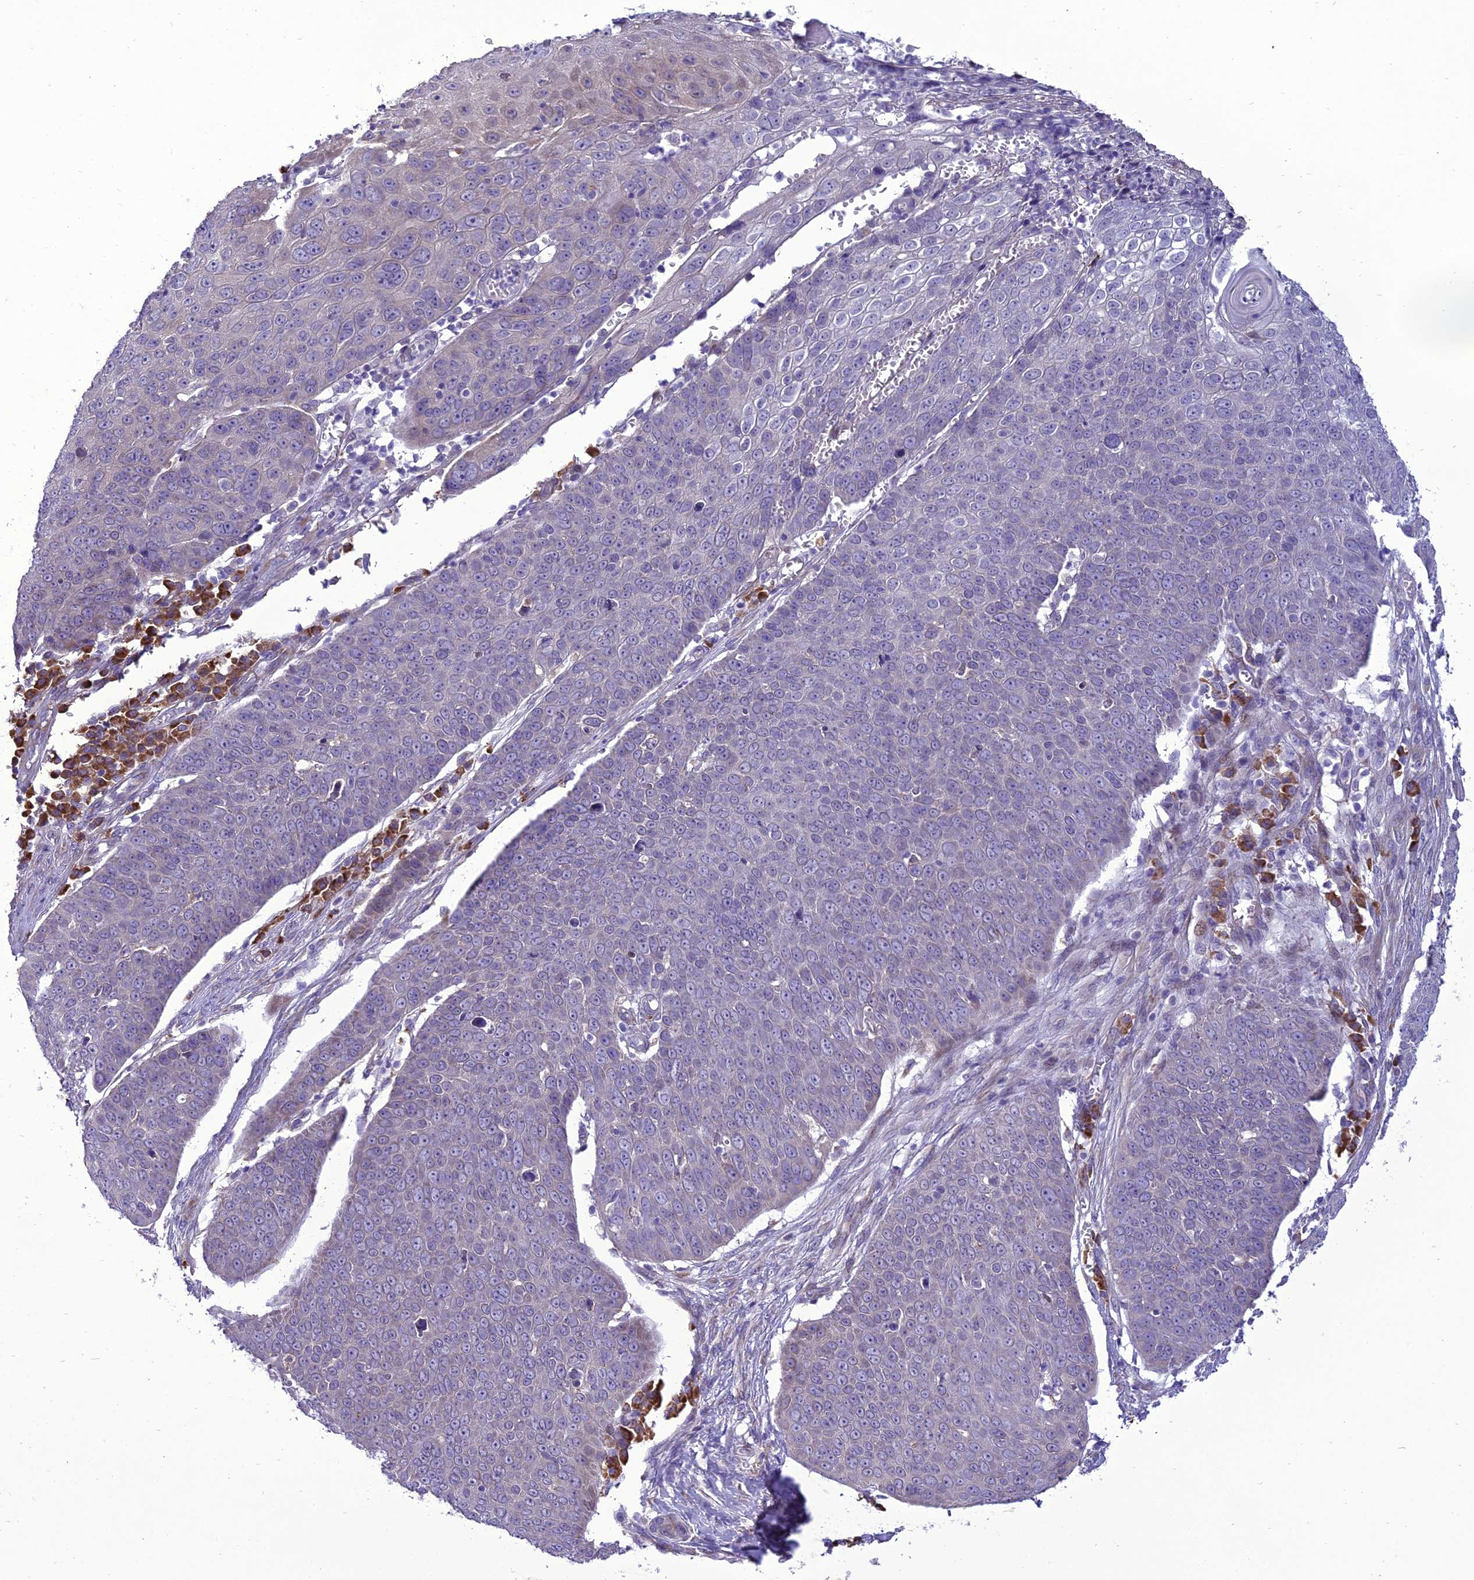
{"staining": {"intensity": "negative", "quantity": "none", "location": "none"}, "tissue": "skin cancer", "cell_type": "Tumor cells", "image_type": "cancer", "snomed": [{"axis": "morphology", "description": "Squamous cell carcinoma, NOS"}, {"axis": "topography", "description": "Skin"}], "caption": "Tumor cells show no significant protein expression in squamous cell carcinoma (skin). (Stains: DAB (3,3'-diaminobenzidine) immunohistochemistry (IHC) with hematoxylin counter stain, Microscopy: brightfield microscopy at high magnification).", "gene": "NEURL2", "patient": {"sex": "male", "age": 71}}